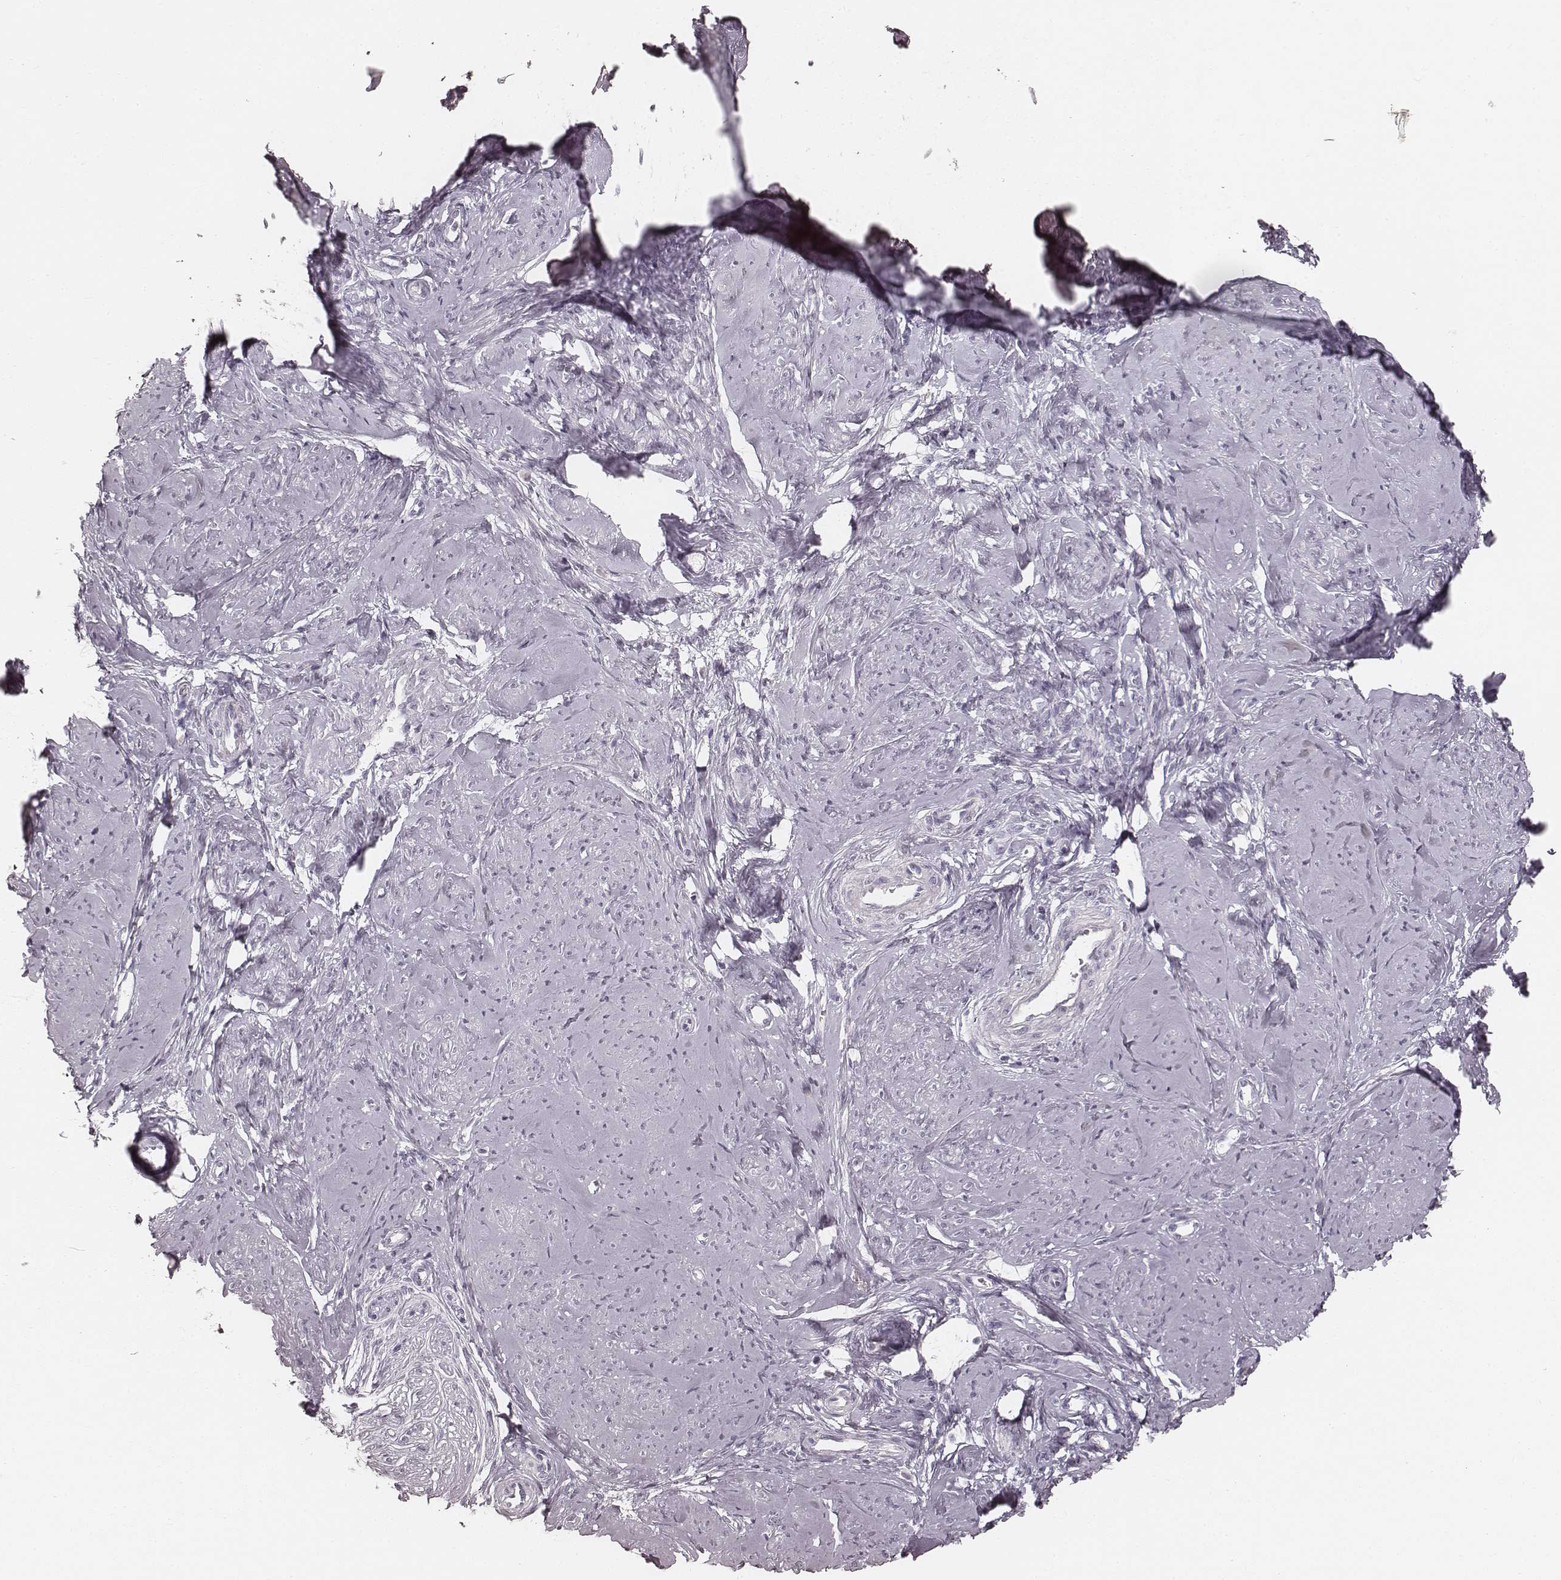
{"staining": {"intensity": "negative", "quantity": "none", "location": "none"}, "tissue": "smooth muscle", "cell_type": "Smooth muscle cells", "image_type": "normal", "snomed": [{"axis": "morphology", "description": "Normal tissue, NOS"}, {"axis": "topography", "description": "Smooth muscle"}], "caption": "The image exhibits no significant expression in smooth muscle cells of smooth muscle. (DAB (3,3'-diaminobenzidine) immunohistochemistry (IHC) visualized using brightfield microscopy, high magnification).", "gene": "KRT26", "patient": {"sex": "female", "age": 48}}